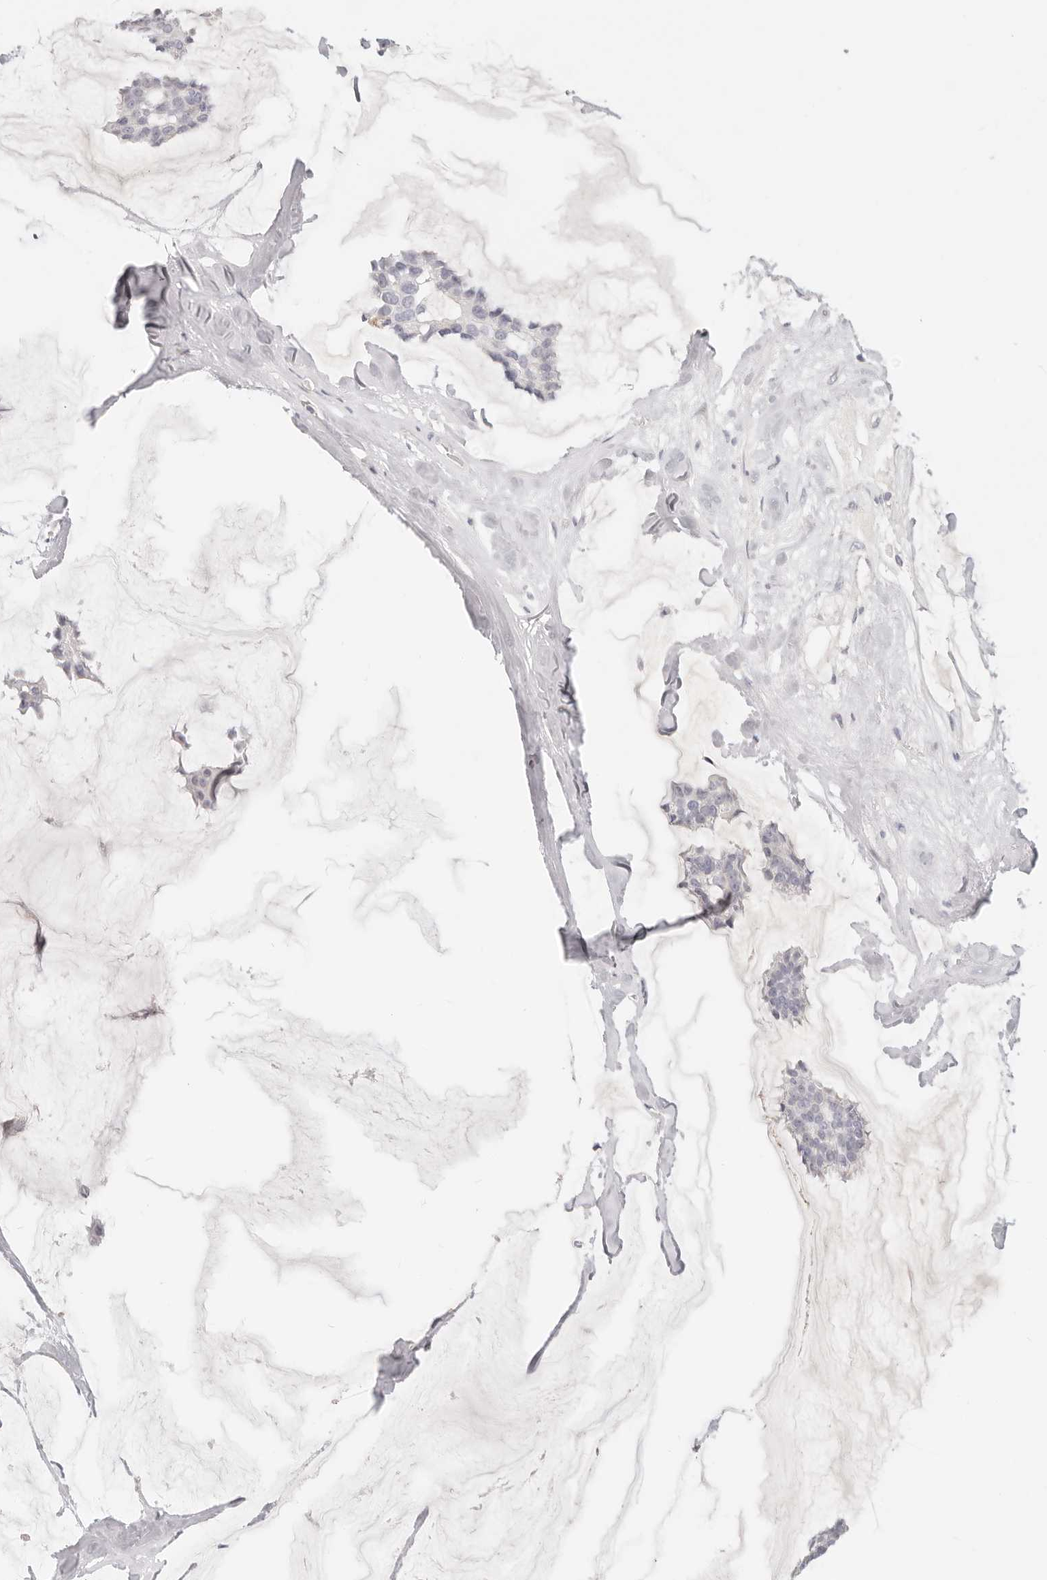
{"staining": {"intensity": "negative", "quantity": "none", "location": "none"}, "tissue": "breast cancer", "cell_type": "Tumor cells", "image_type": "cancer", "snomed": [{"axis": "morphology", "description": "Duct carcinoma"}, {"axis": "topography", "description": "Breast"}], "caption": "The immunohistochemistry (IHC) micrograph has no significant positivity in tumor cells of breast cancer tissue.", "gene": "ASCL1", "patient": {"sex": "female", "age": 93}}